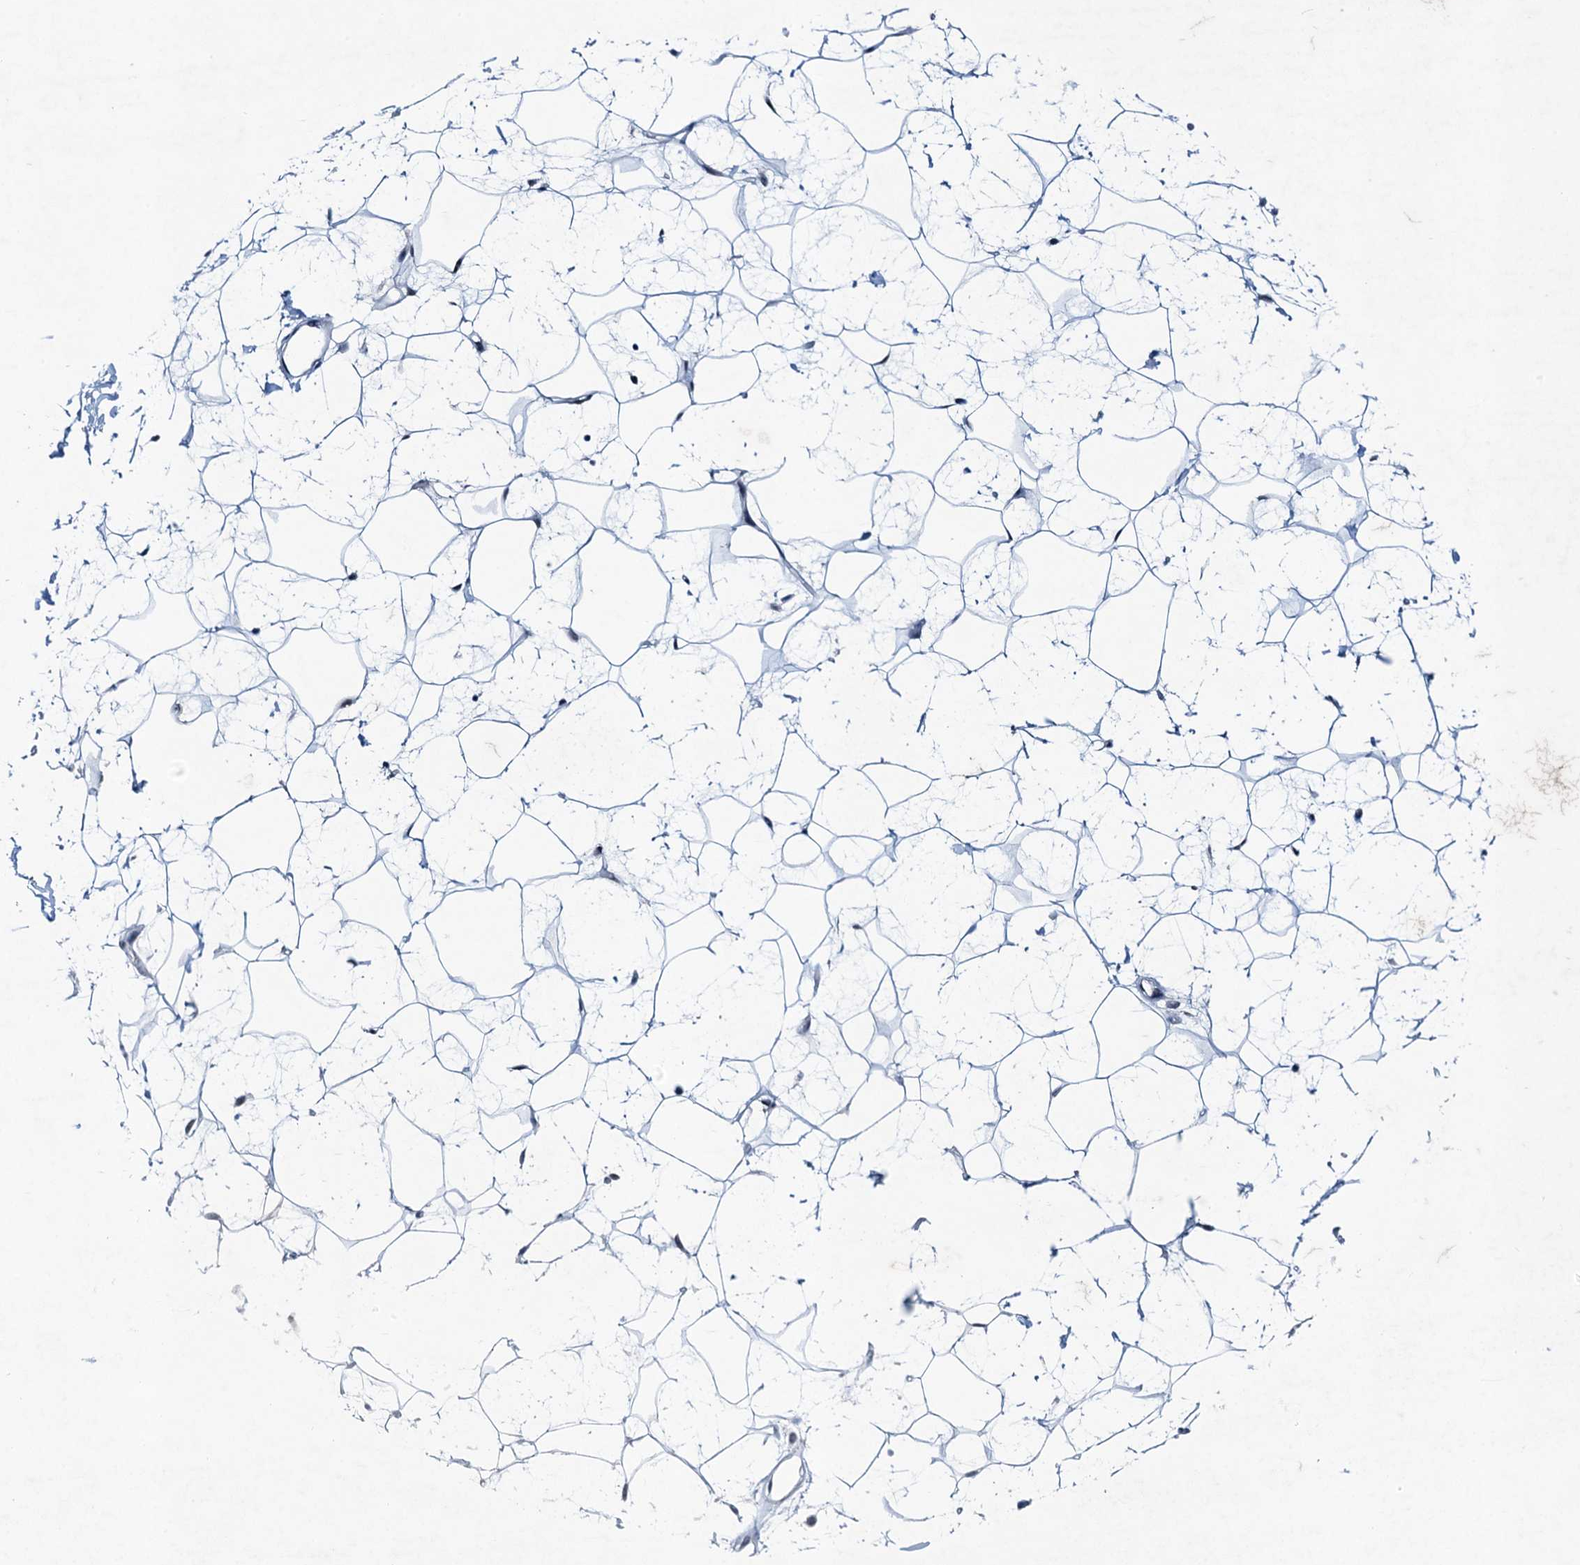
{"staining": {"intensity": "negative", "quantity": "none", "location": "none"}, "tissue": "adipose tissue", "cell_type": "Adipocytes", "image_type": "normal", "snomed": [{"axis": "morphology", "description": "Normal tissue, NOS"}, {"axis": "topography", "description": "Breast"}], "caption": "This is a histopathology image of immunohistochemistry staining of unremarkable adipose tissue, which shows no staining in adipocytes.", "gene": "ENSG00000230707", "patient": {"sex": "female", "age": 26}}